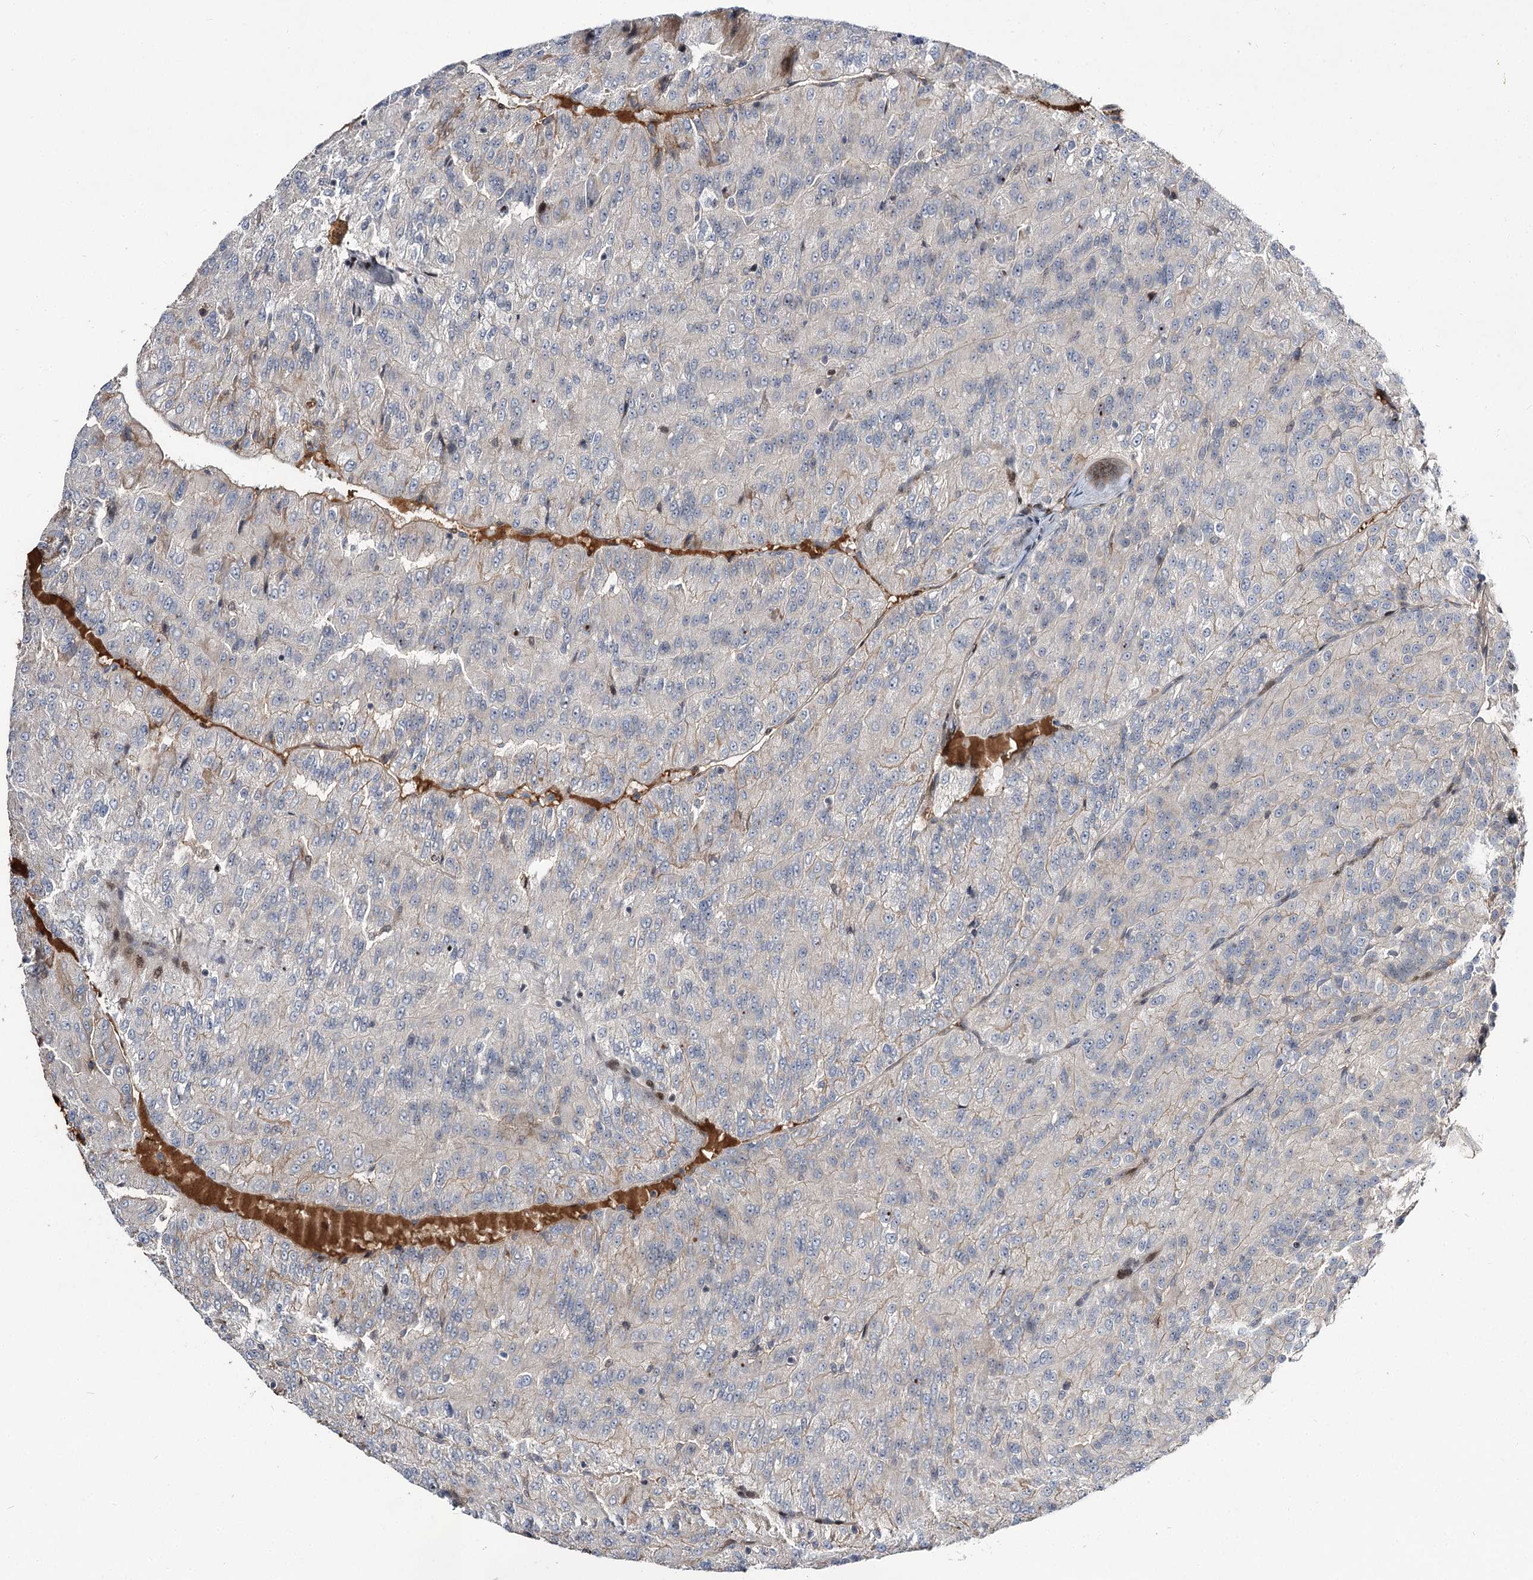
{"staining": {"intensity": "negative", "quantity": "none", "location": "none"}, "tissue": "renal cancer", "cell_type": "Tumor cells", "image_type": "cancer", "snomed": [{"axis": "morphology", "description": "Adenocarcinoma, NOS"}, {"axis": "topography", "description": "Kidney"}], "caption": "This is an immunohistochemistry image of human adenocarcinoma (renal). There is no staining in tumor cells.", "gene": "ITFG2", "patient": {"sex": "female", "age": 63}}